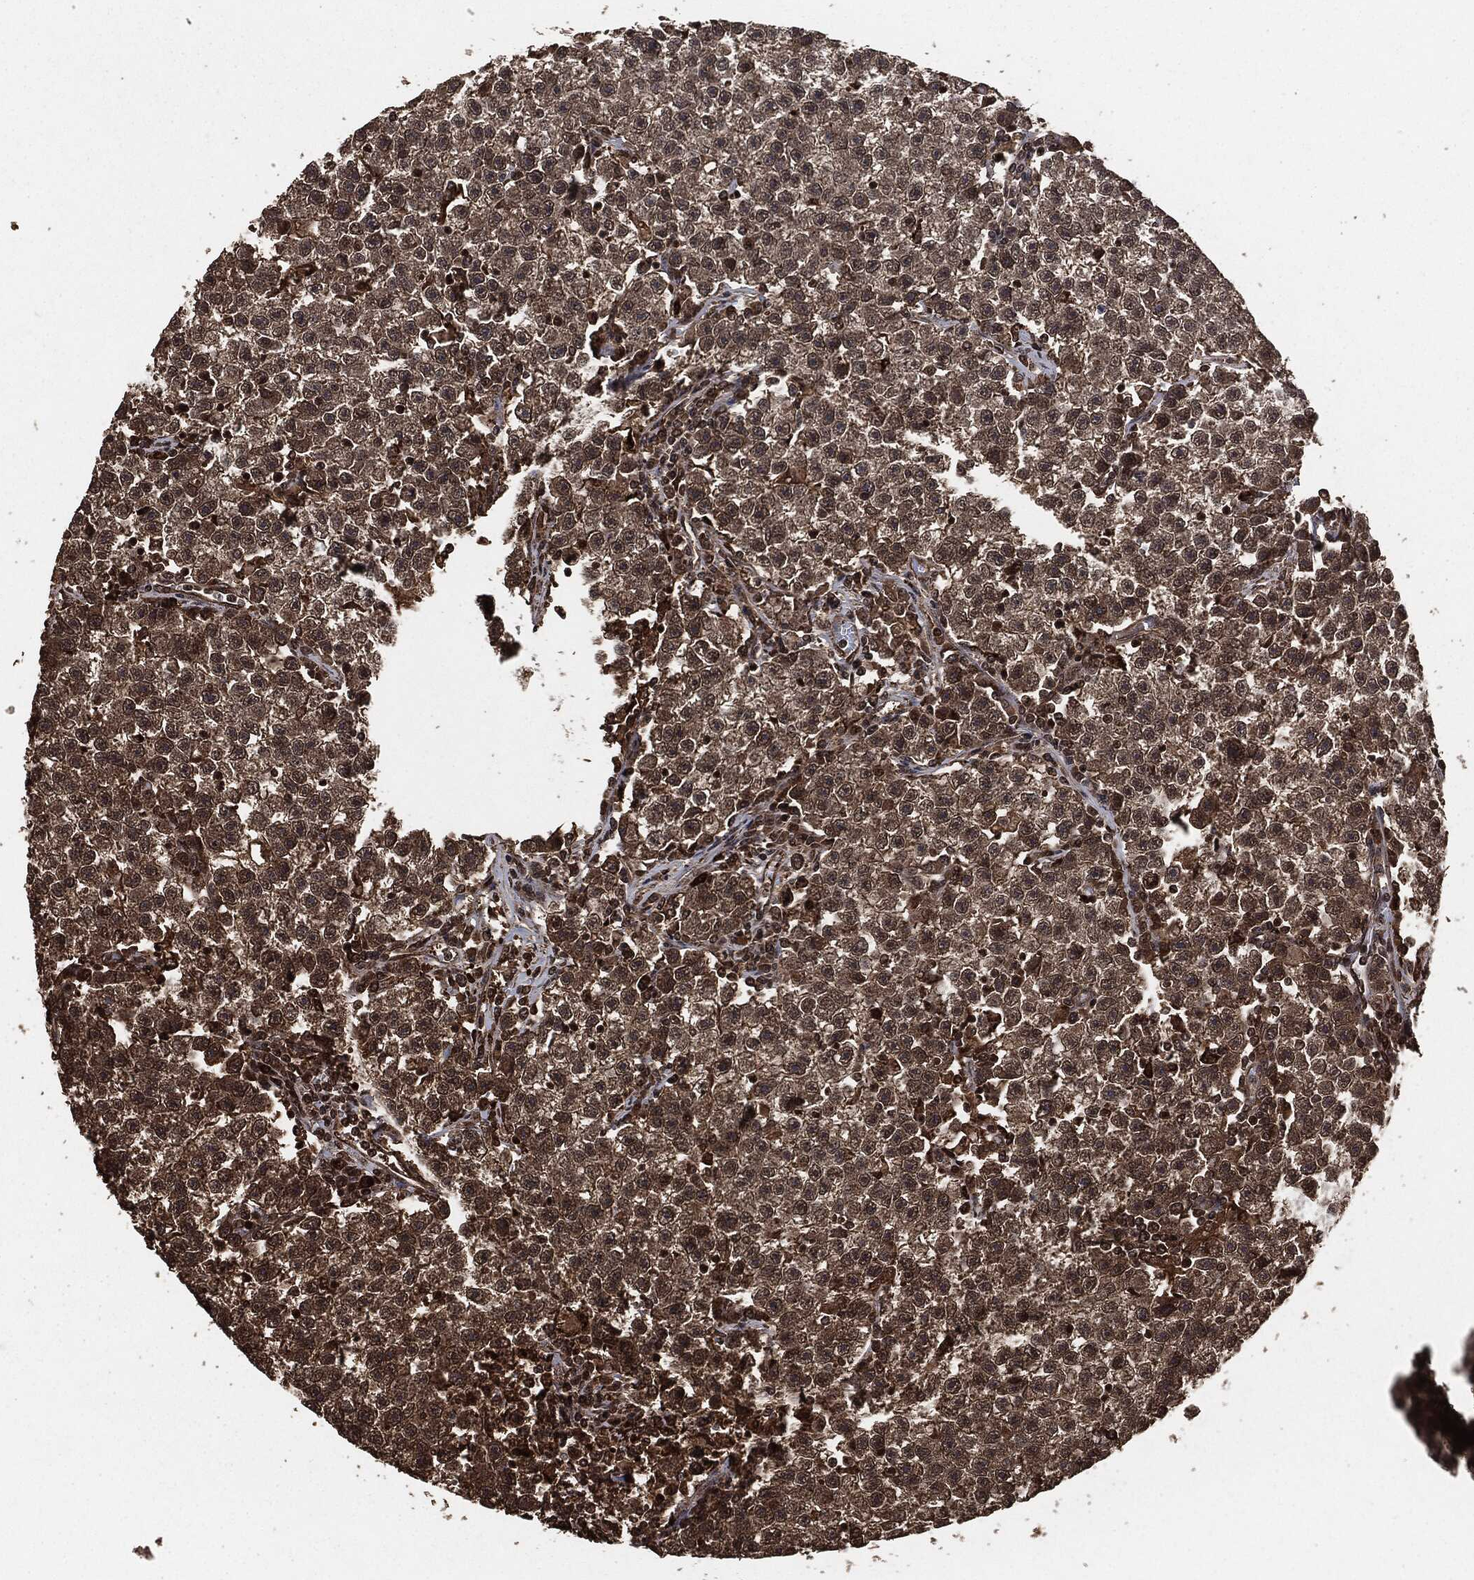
{"staining": {"intensity": "strong", "quantity": "<25%", "location": "cytoplasmic/membranous"}, "tissue": "testis cancer", "cell_type": "Tumor cells", "image_type": "cancer", "snomed": [{"axis": "morphology", "description": "Seminoma, NOS"}, {"axis": "topography", "description": "Testis"}], "caption": "Testis cancer (seminoma) stained with a protein marker exhibits strong staining in tumor cells.", "gene": "EGFR", "patient": {"sex": "male", "age": 22}}